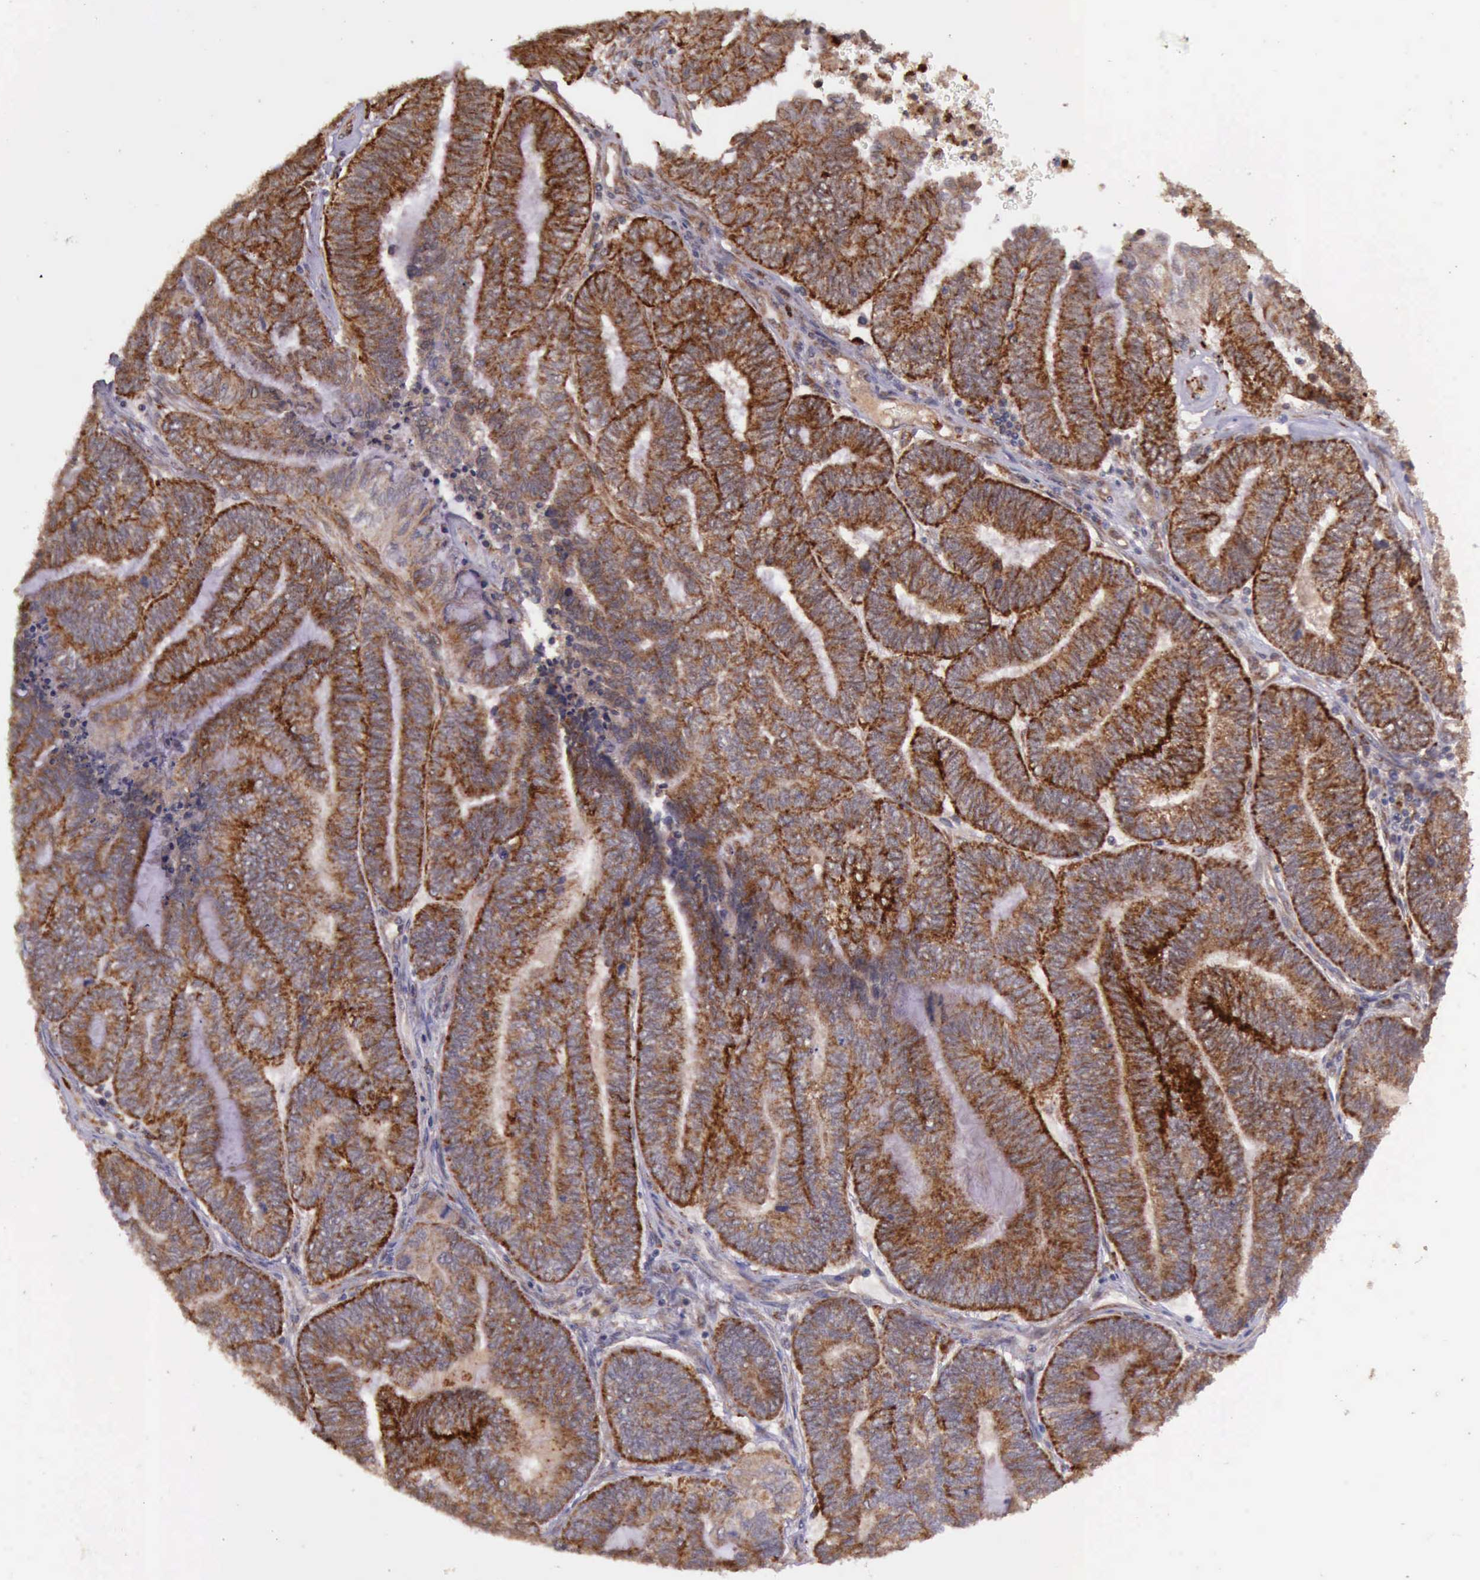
{"staining": {"intensity": "strong", "quantity": ">75%", "location": "cytoplasmic/membranous"}, "tissue": "endometrial cancer", "cell_type": "Tumor cells", "image_type": "cancer", "snomed": [{"axis": "morphology", "description": "Adenocarcinoma, NOS"}, {"axis": "topography", "description": "Uterus"}, {"axis": "topography", "description": "Endometrium"}], "caption": "An IHC micrograph of neoplastic tissue is shown. Protein staining in brown shows strong cytoplasmic/membranous positivity in endometrial cancer within tumor cells.", "gene": "ARMCX3", "patient": {"sex": "female", "age": 70}}